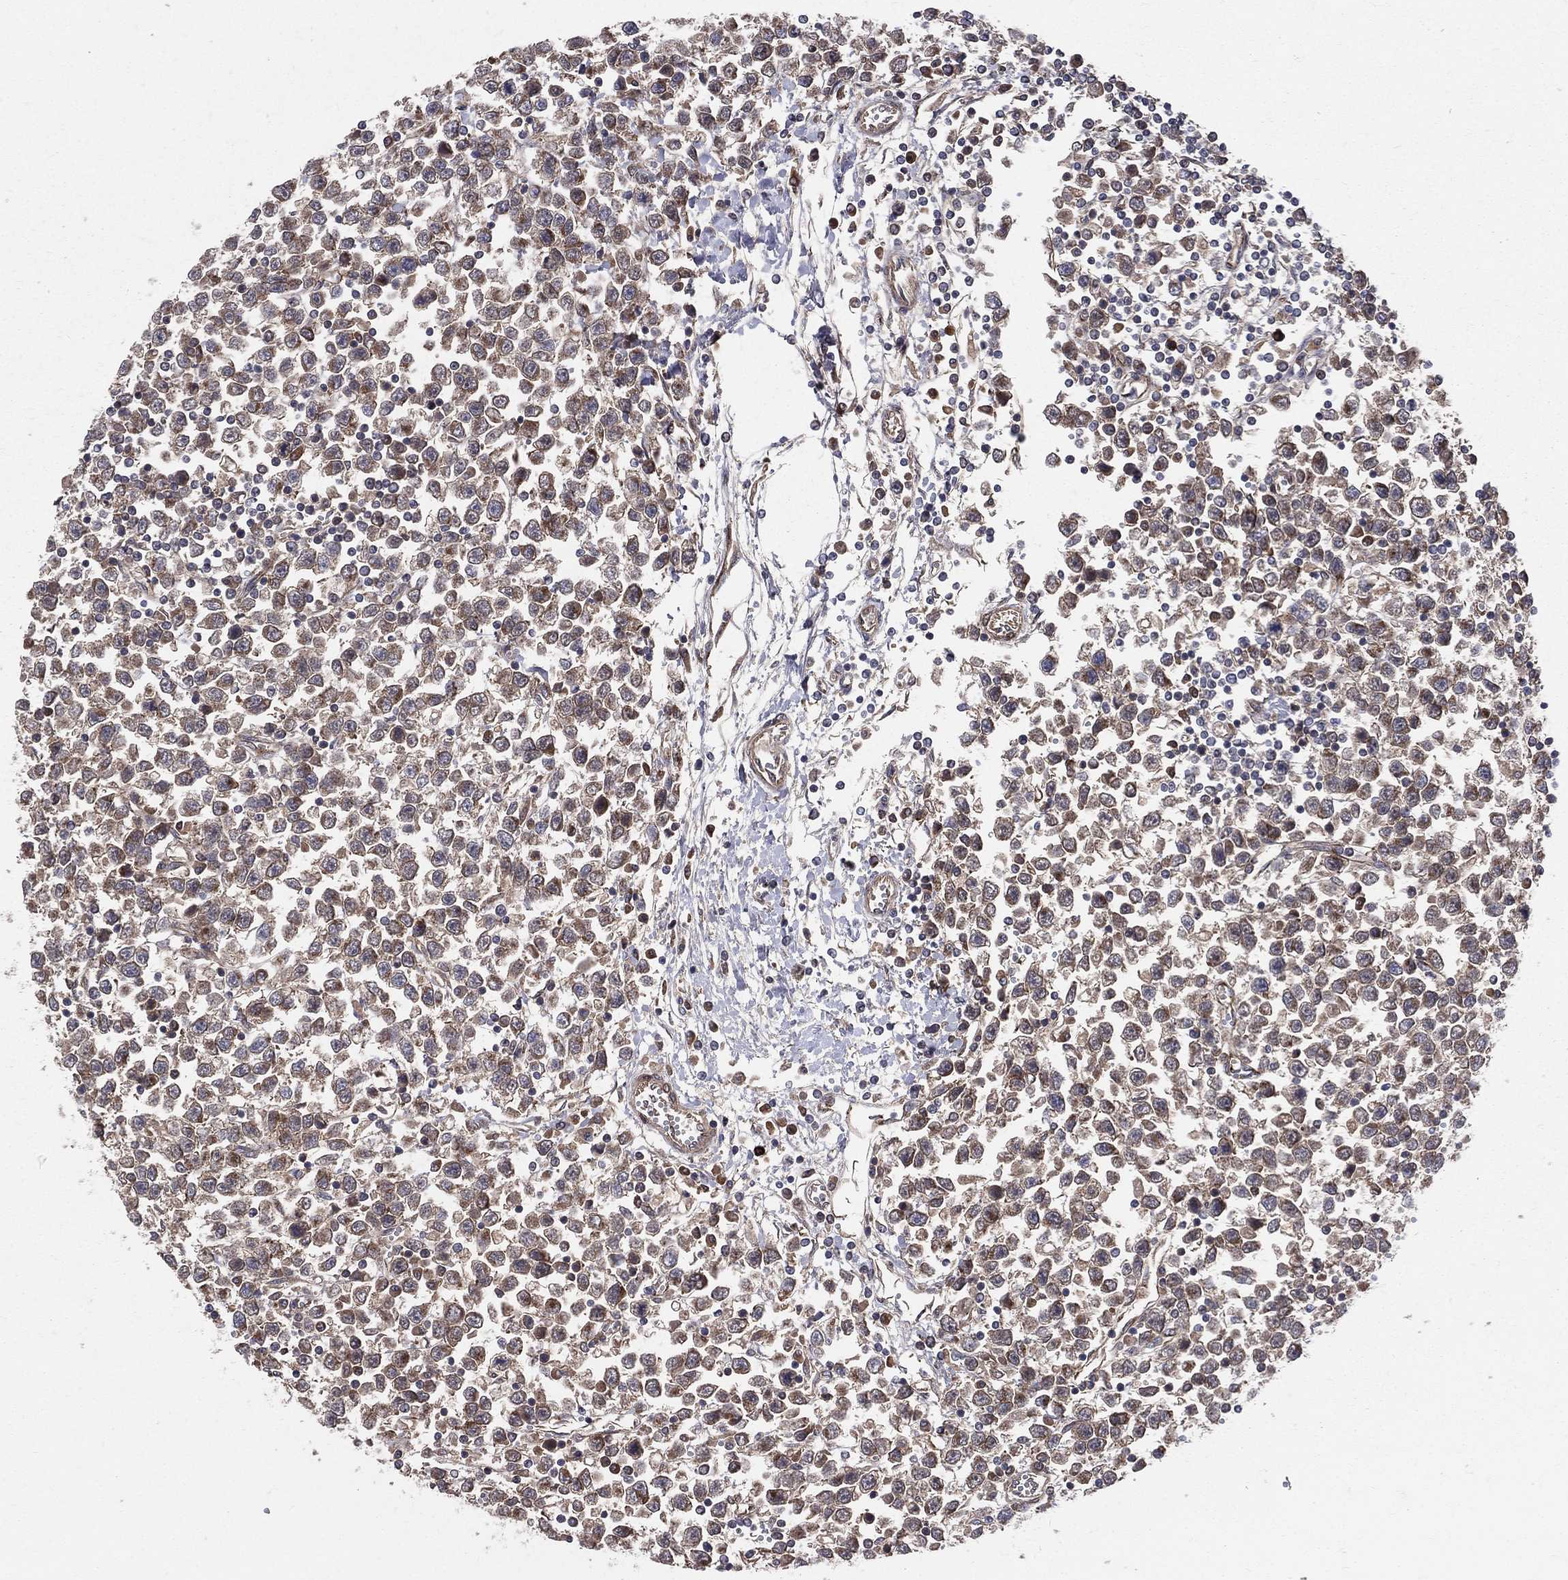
{"staining": {"intensity": "moderate", "quantity": ">75%", "location": "cytoplasmic/membranous"}, "tissue": "testis cancer", "cell_type": "Tumor cells", "image_type": "cancer", "snomed": [{"axis": "morphology", "description": "Seminoma, NOS"}, {"axis": "topography", "description": "Testis"}], "caption": "IHC (DAB (3,3'-diaminobenzidine)) staining of testis cancer (seminoma) demonstrates moderate cytoplasmic/membranous protein positivity in about >75% of tumor cells.", "gene": "ENTPD1", "patient": {"sex": "male", "age": 34}}